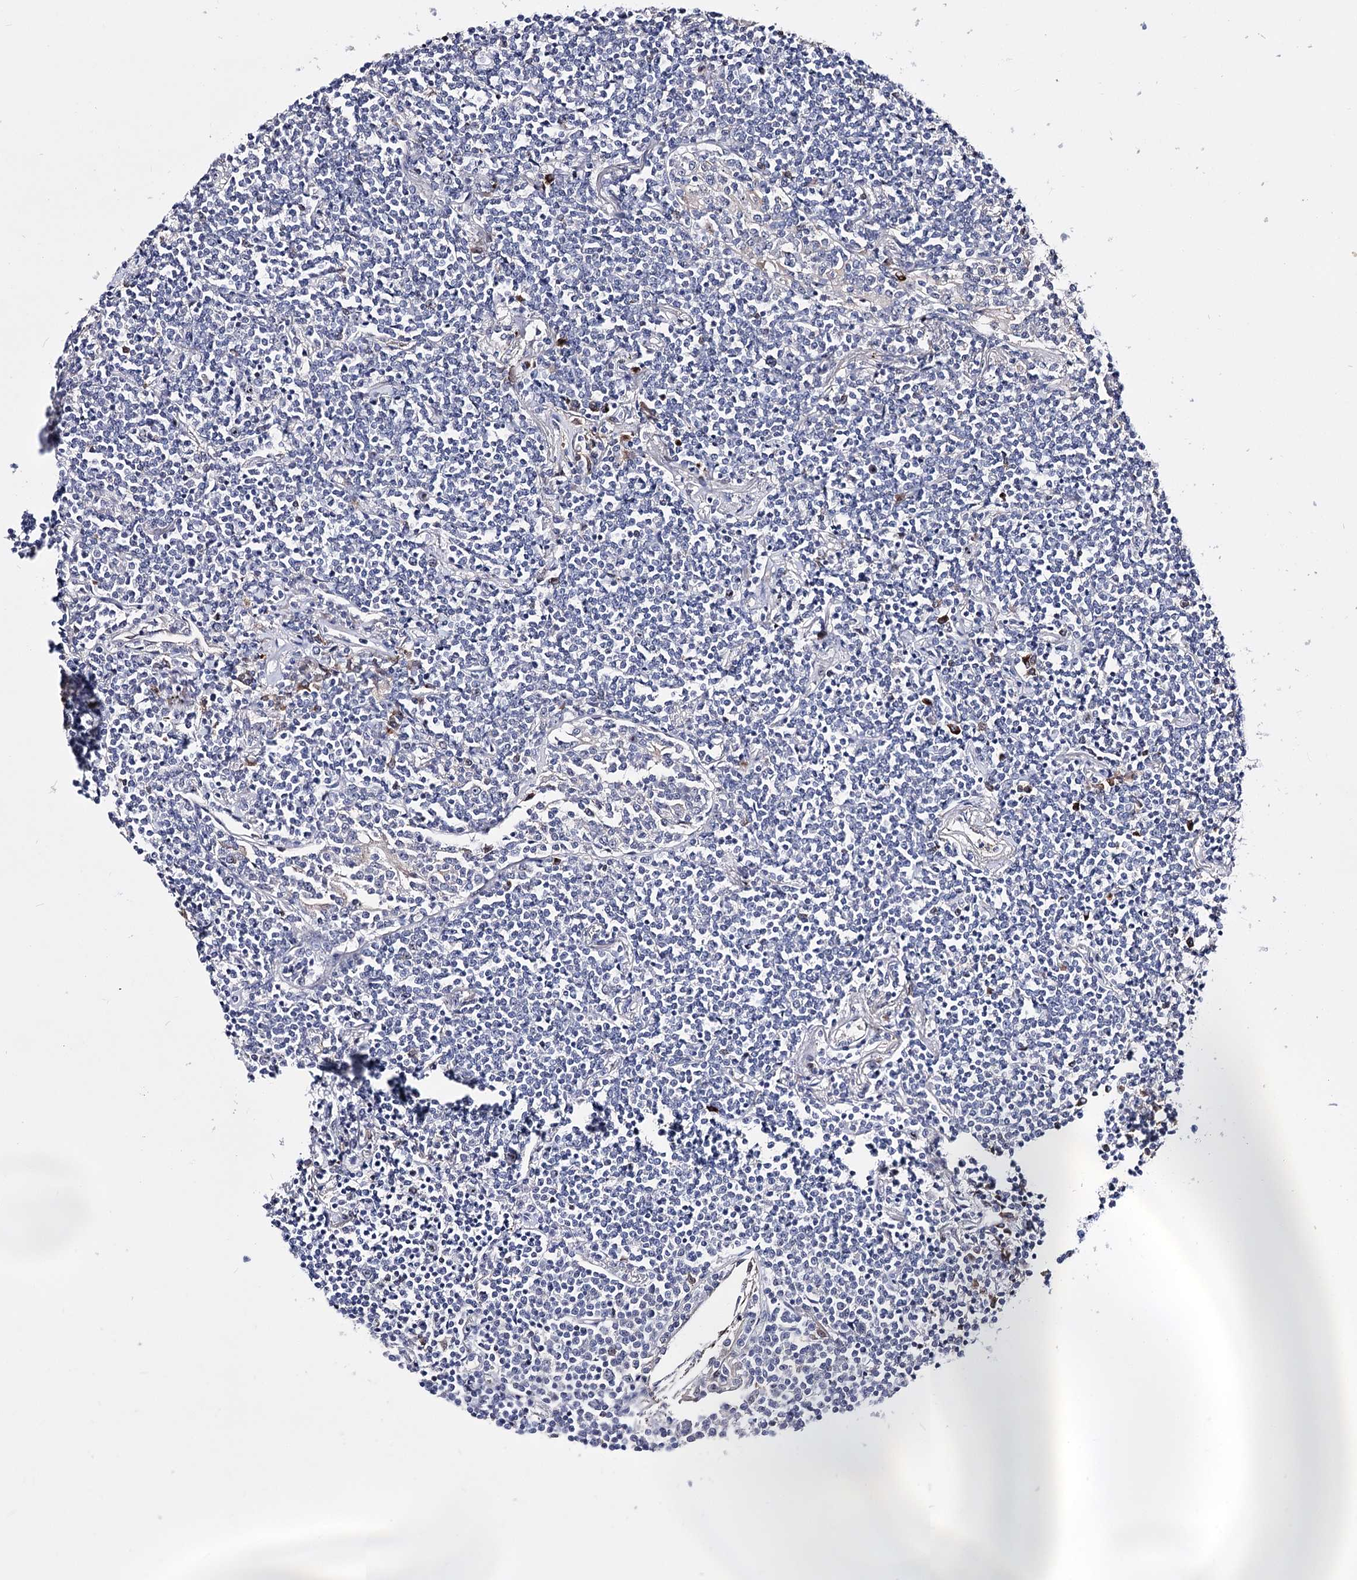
{"staining": {"intensity": "negative", "quantity": "none", "location": "none"}, "tissue": "lymphoma", "cell_type": "Tumor cells", "image_type": "cancer", "snomed": [{"axis": "morphology", "description": "Malignant lymphoma, non-Hodgkin's type, Low grade"}, {"axis": "topography", "description": "Lung"}], "caption": "Lymphoma stained for a protein using IHC reveals no positivity tumor cells.", "gene": "PCGF5", "patient": {"sex": "female", "age": 71}}